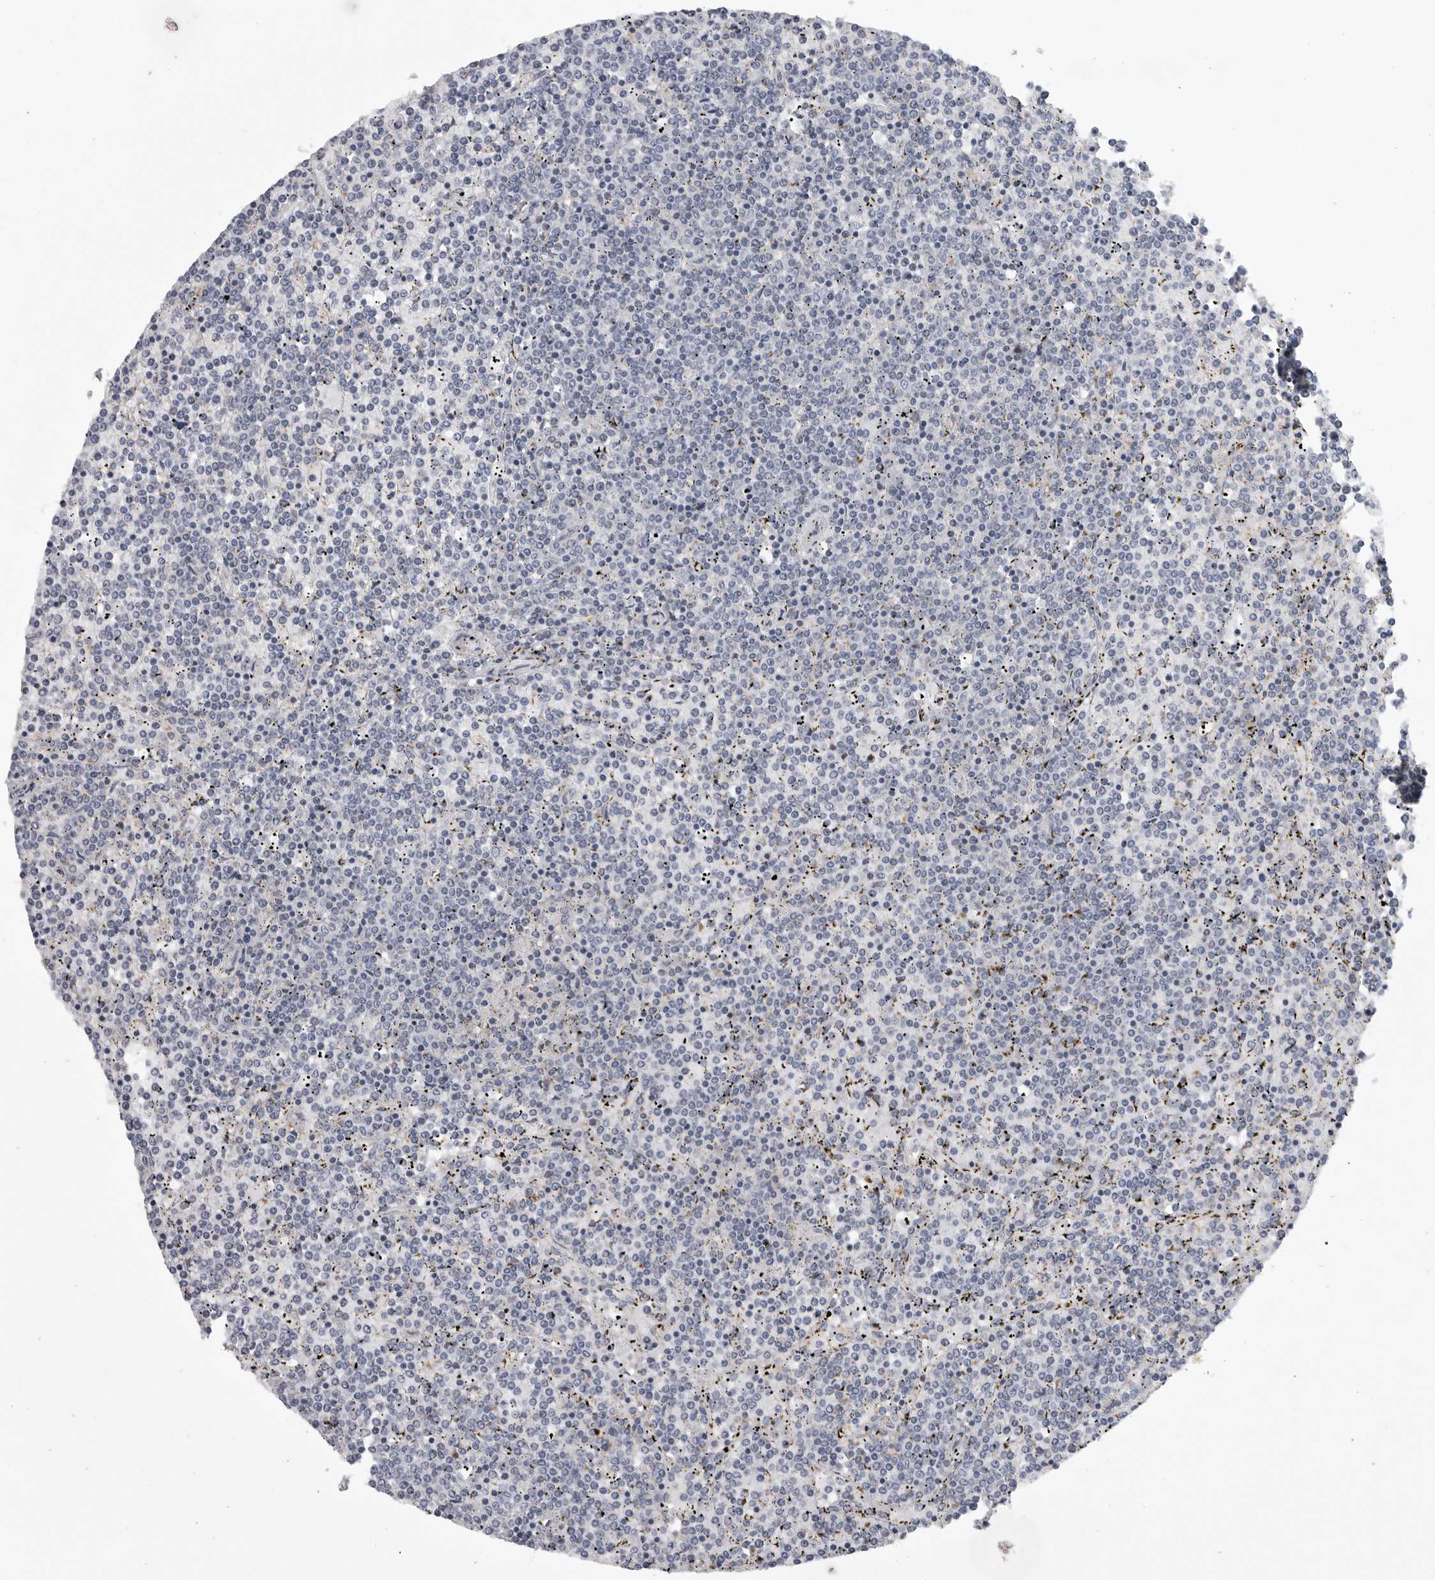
{"staining": {"intensity": "negative", "quantity": "none", "location": "none"}, "tissue": "lymphoma", "cell_type": "Tumor cells", "image_type": "cancer", "snomed": [{"axis": "morphology", "description": "Malignant lymphoma, non-Hodgkin's type, Low grade"}, {"axis": "topography", "description": "Spleen"}], "caption": "Human lymphoma stained for a protein using IHC displays no staining in tumor cells.", "gene": "FBXO43", "patient": {"sex": "female", "age": 19}}